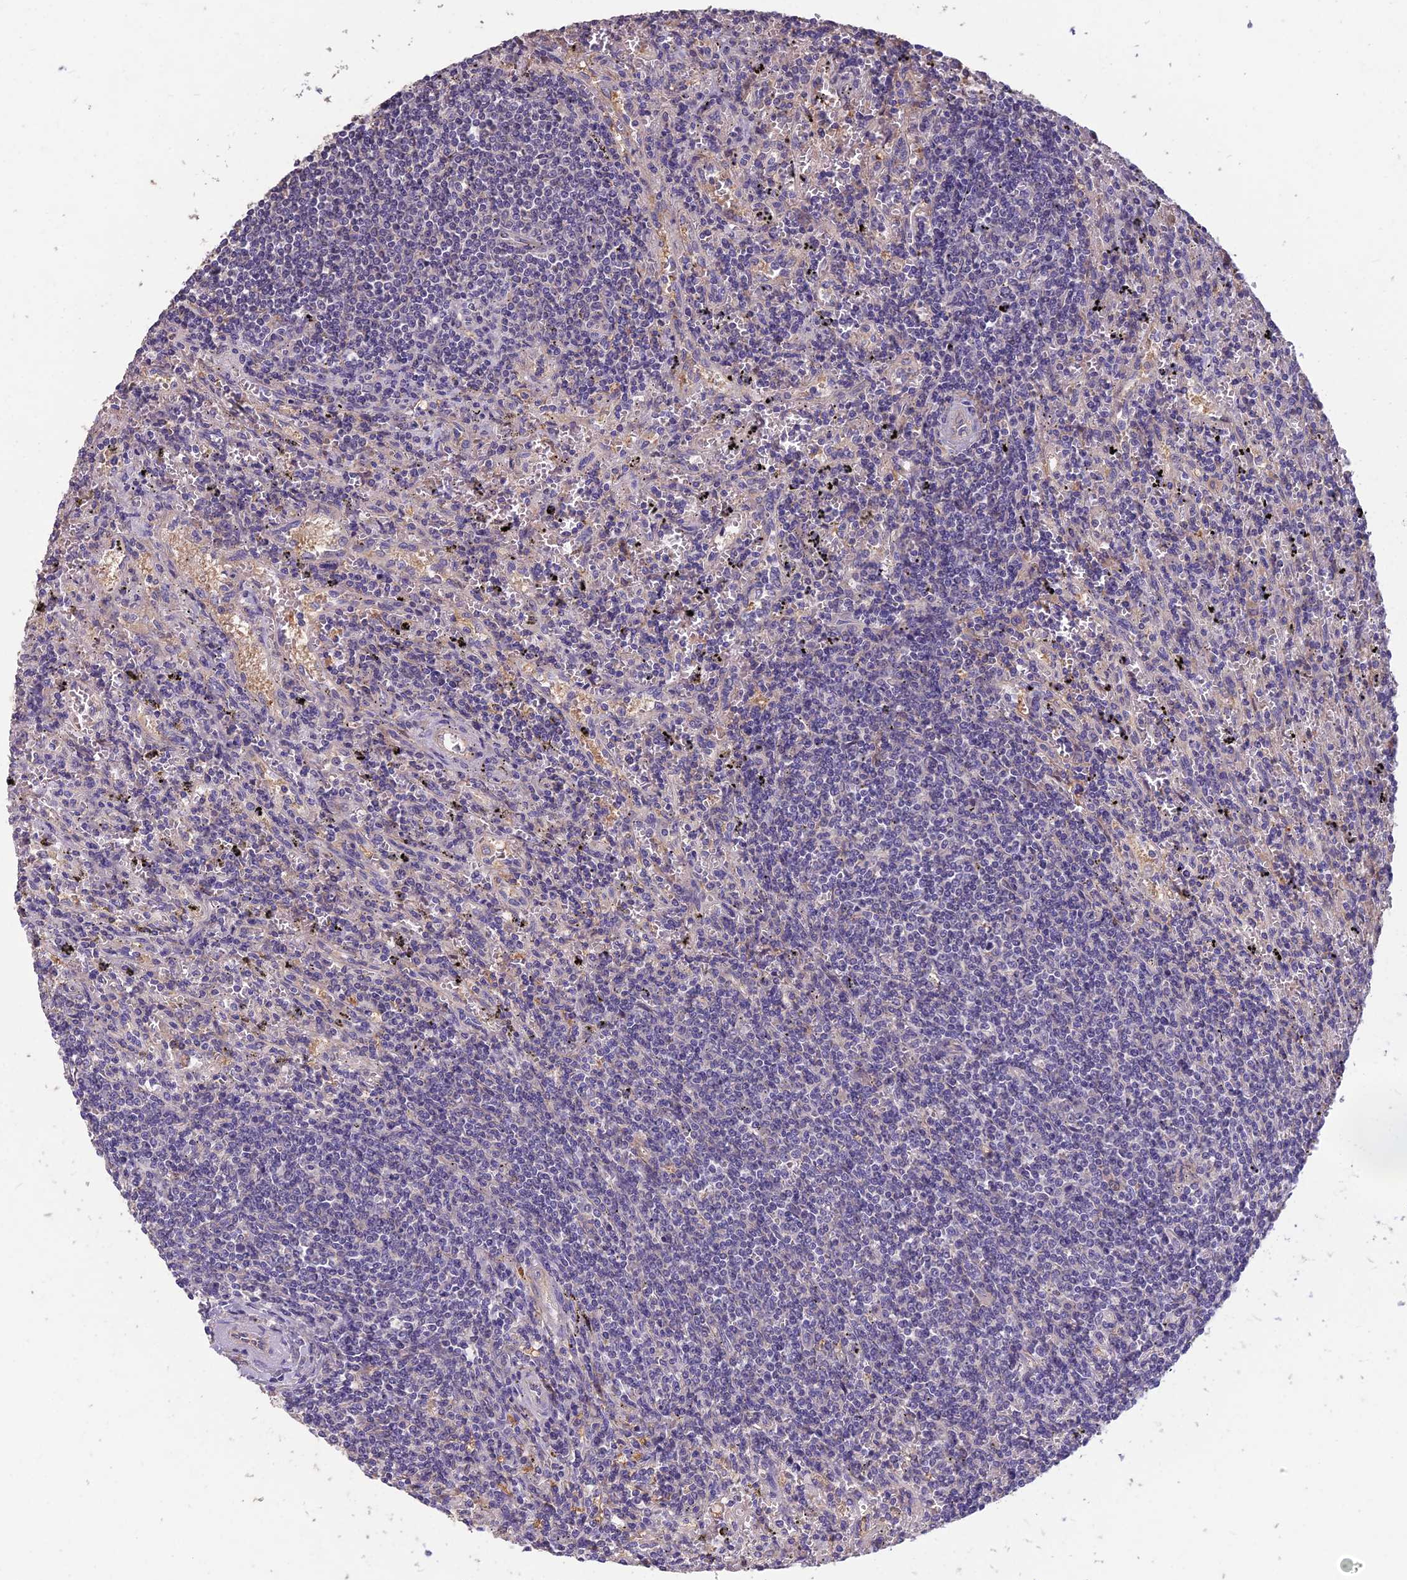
{"staining": {"intensity": "negative", "quantity": "none", "location": "none"}, "tissue": "lymphoma", "cell_type": "Tumor cells", "image_type": "cancer", "snomed": [{"axis": "morphology", "description": "Malignant lymphoma, non-Hodgkin's type, Low grade"}, {"axis": "topography", "description": "Spleen"}], "caption": "A histopathology image of low-grade malignant lymphoma, non-Hodgkin's type stained for a protein exhibits no brown staining in tumor cells.", "gene": "CEACAM16", "patient": {"sex": "male", "age": 76}}